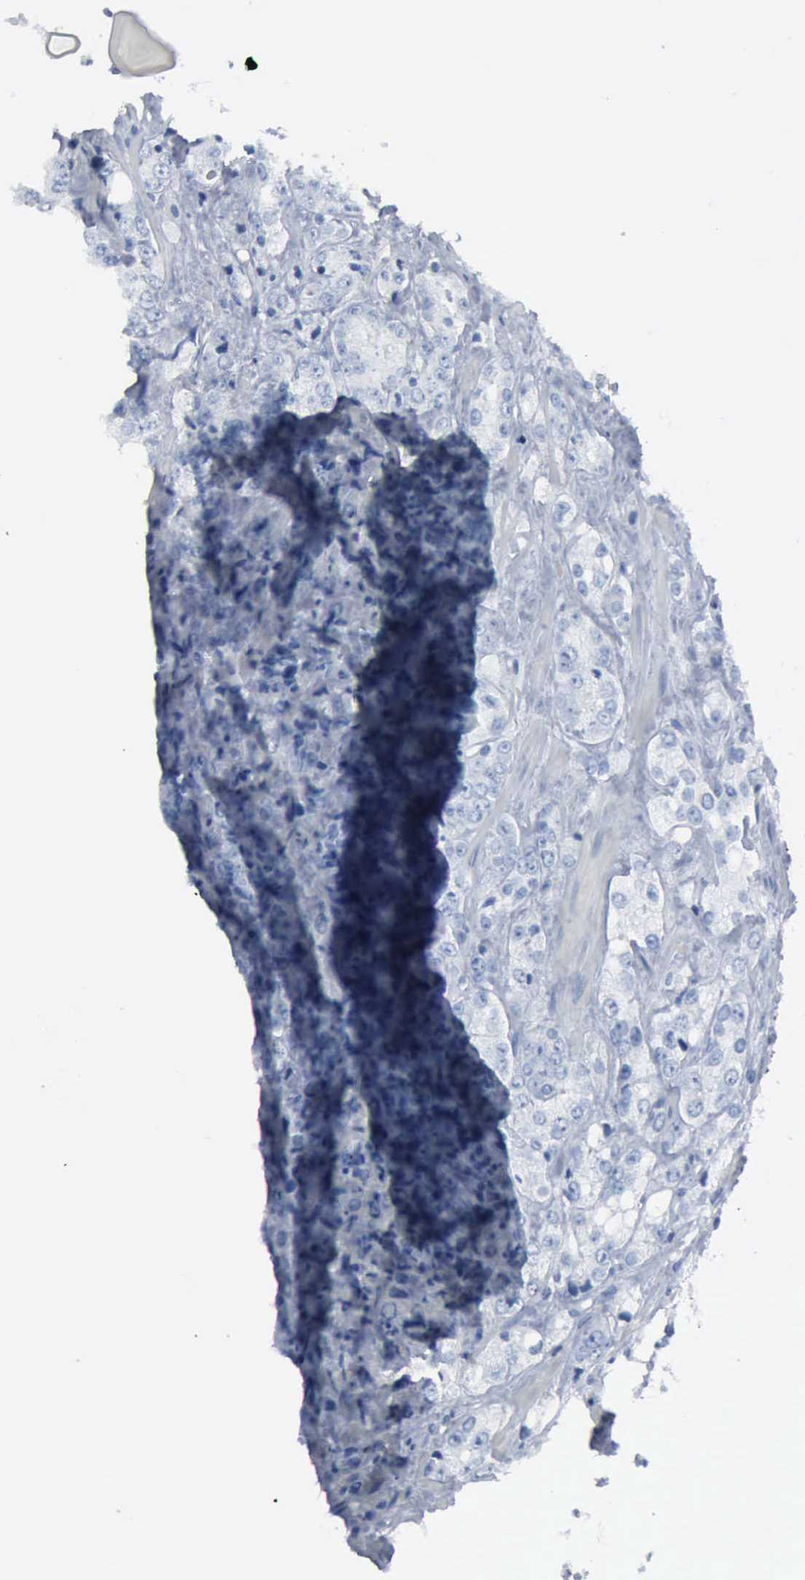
{"staining": {"intensity": "negative", "quantity": "none", "location": "none"}, "tissue": "prostate cancer", "cell_type": "Tumor cells", "image_type": "cancer", "snomed": [{"axis": "morphology", "description": "Adenocarcinoma, Medium grade"}, {"axis": "topography", "description": "Prostate"}], "caption": "Immunohistochemical staining of medium-grade adenocarcinoma (prostate) exhibits no significant staining in tumor cells.", "gene": "DMD", "patient": {"sex": "male", "age": 60}}